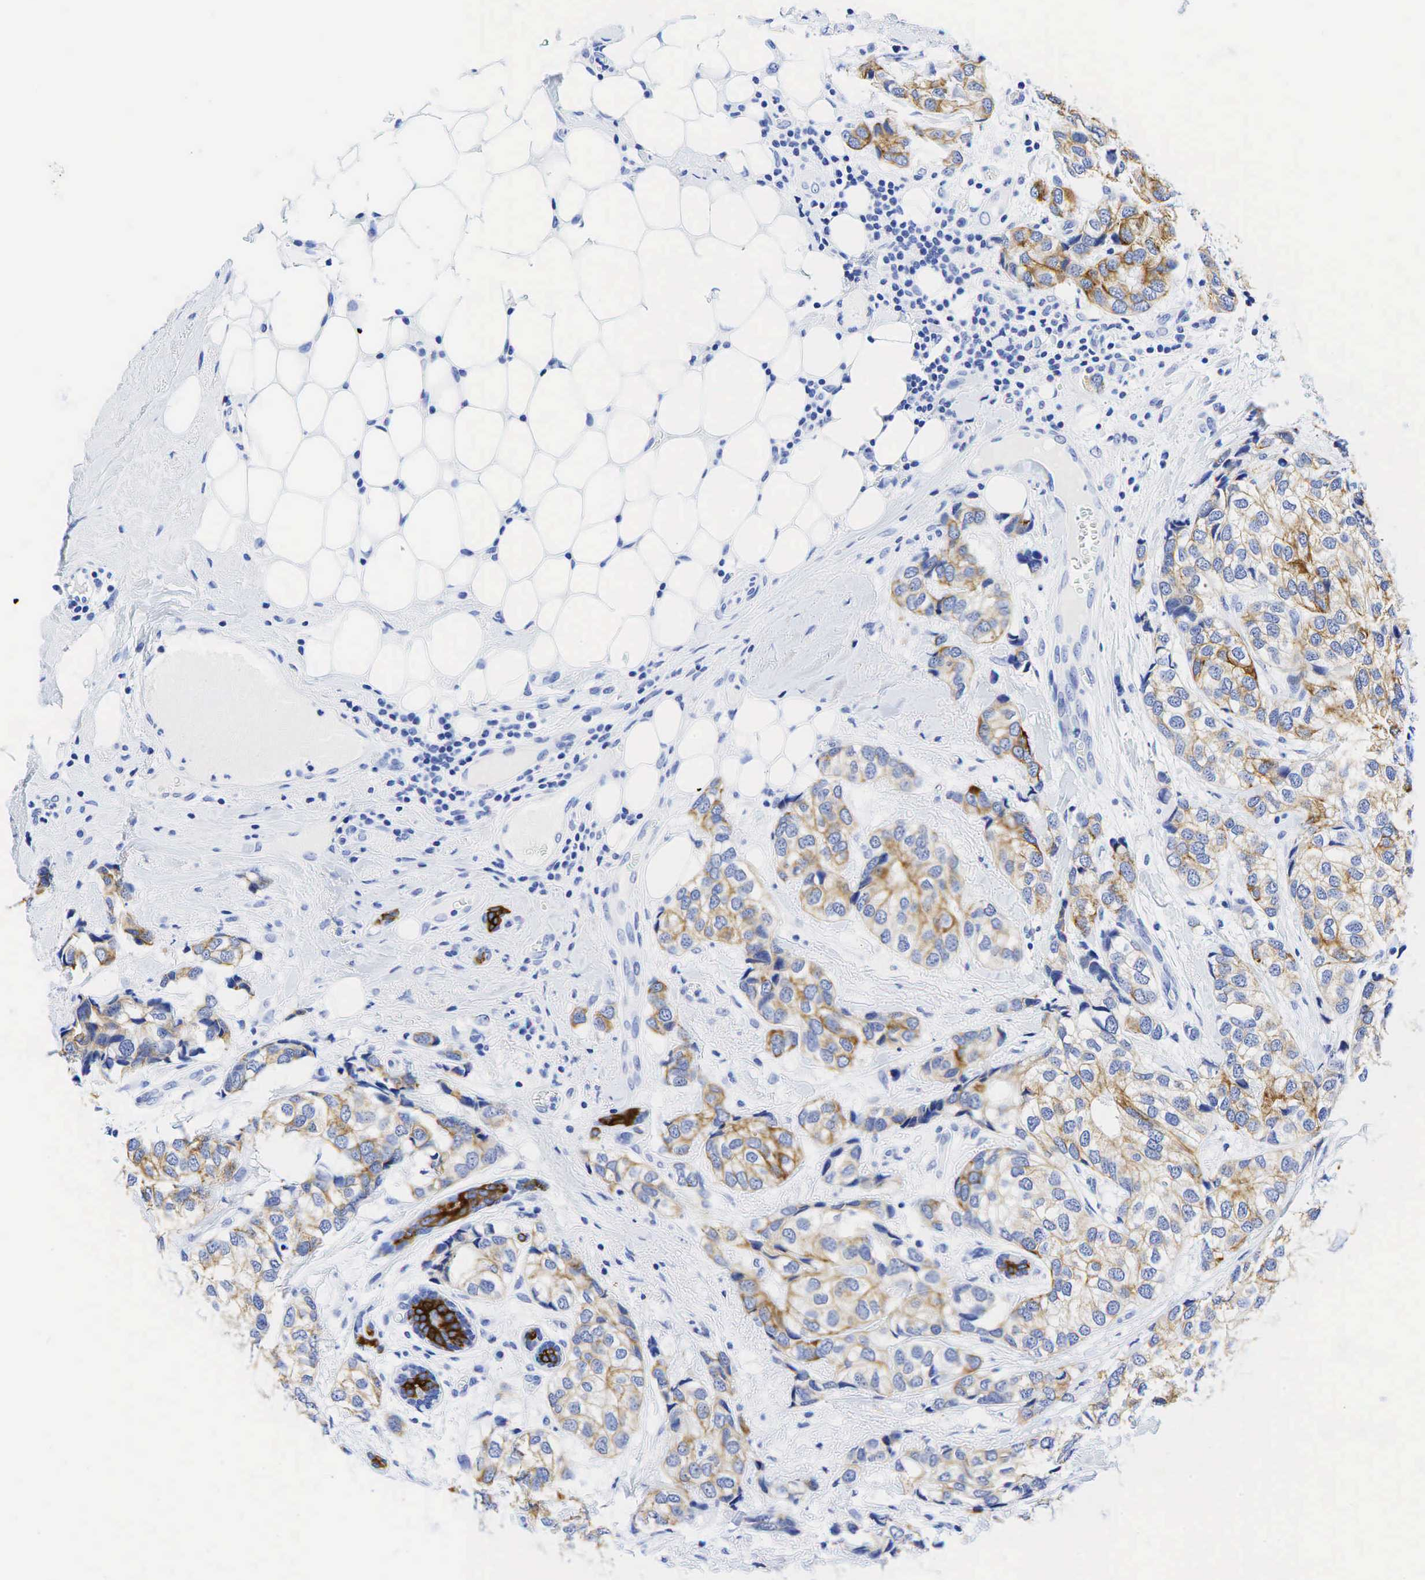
{"staining": {"intensity": "moderate", "quantity": ">75%", "location": "cytoplasmic/membranous"}, "tissue": "breast cancer", "cell_type": "Tumor cells", "image_type": "cancer", "snomed": [{"axis": "morphology", "description": "Duct carcinoma"}, {"axis": "topography", "description": "Breast"}], "caption": "This photomicrograph reveals breast cancer (invasive ductal carcinoma) stained with immunohistochemistry (IHC) to label a protein in brown. The cytoplasmic/membranous of tumor cells show moderate positivity for the protein. Nuclei are counter-stained blue.", "gene": "KRT18", "patient": {"sex": "female", "age": 68}}